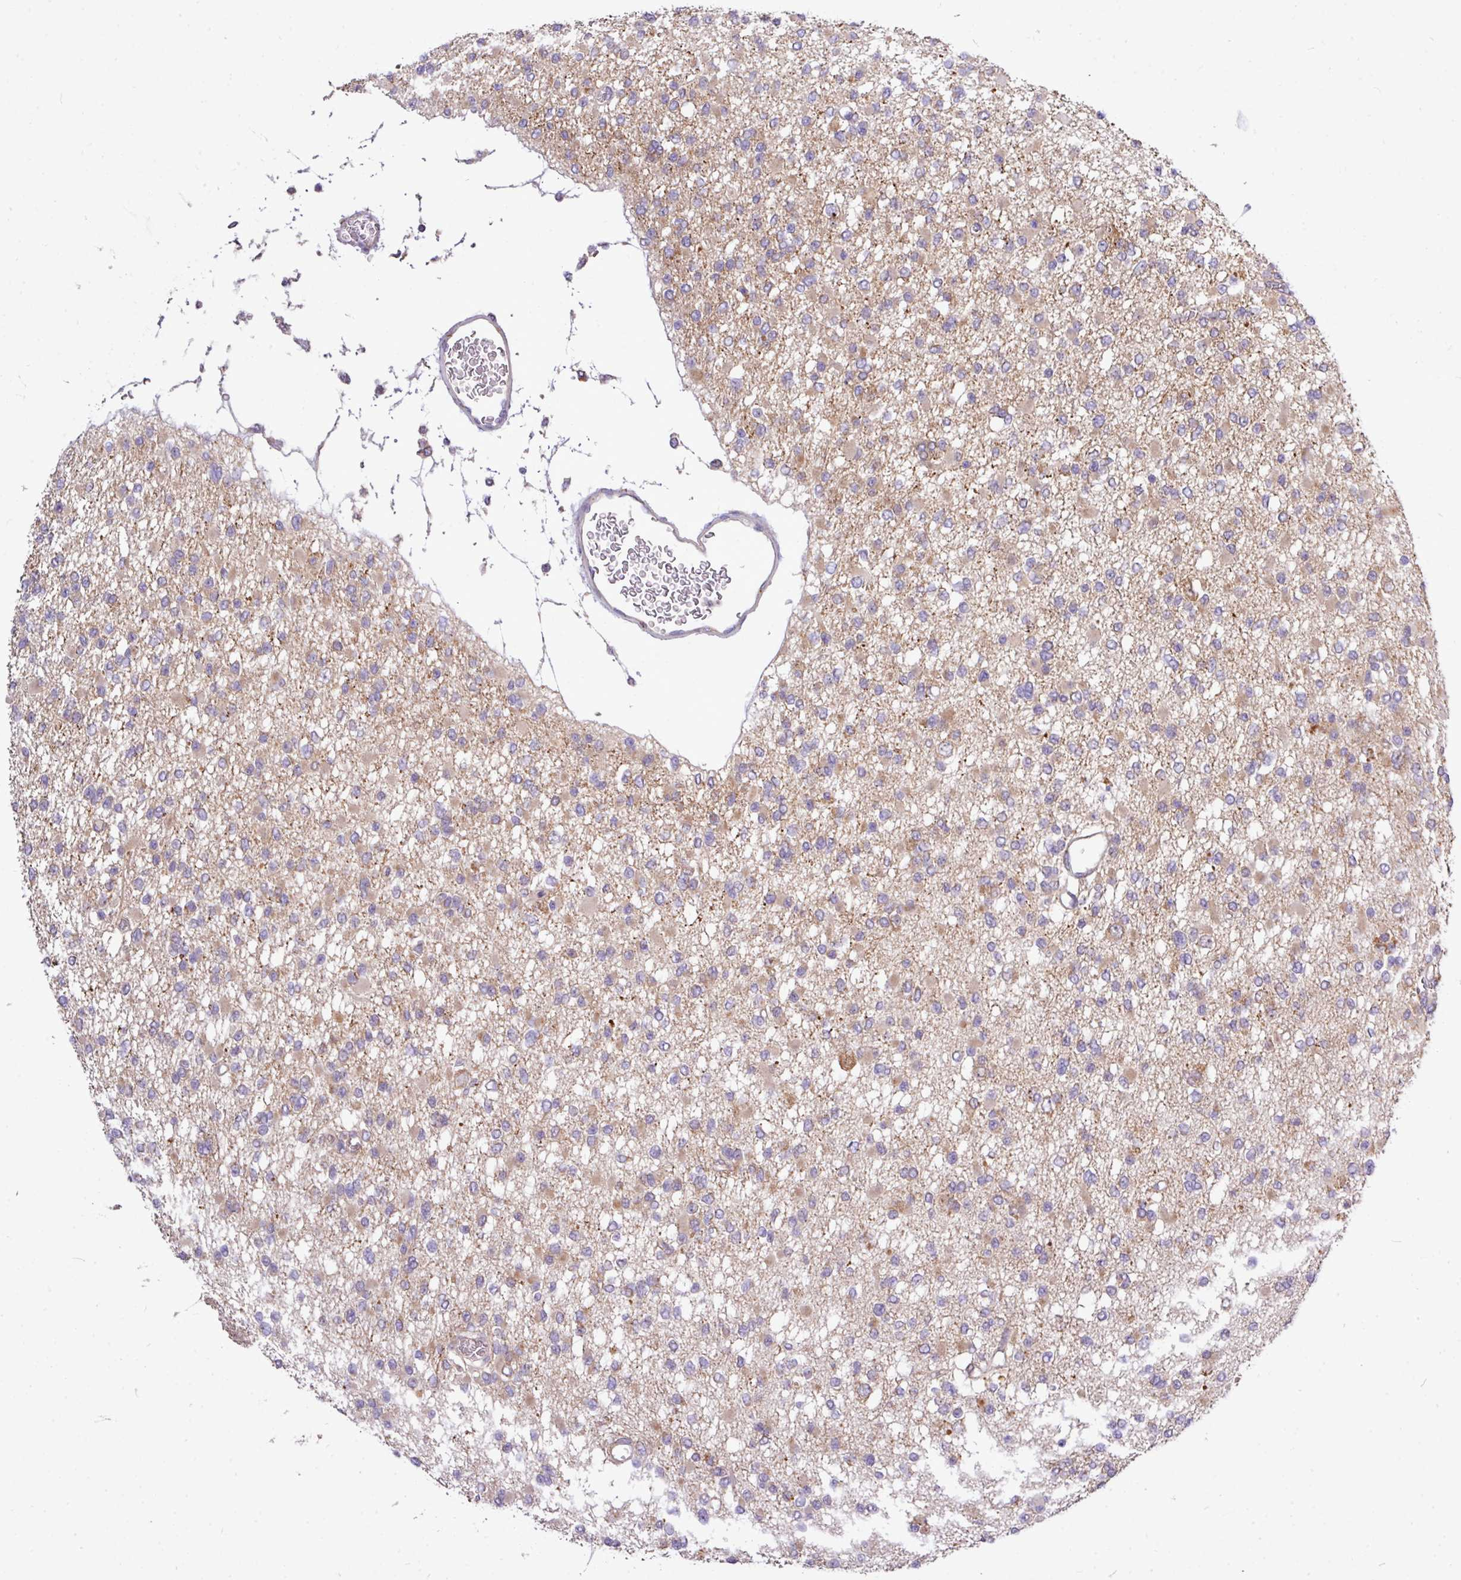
{"staining": {"intensity": "weak", "quantity": "<25%", "location": "cytoplasmic/membranous"}, "tissue": "glioma", "cell_type": "Tumor cells", "image_type": "cancer", "snomed": [{"axis": "morphology", "description": "Glioma, malignant, Low grade"}, {"axis": "topography", "description": "Brain"}], "caption": "A micrograph of malignant glioma (low-grade) stained for a protein reveals no brown staining in tumor cells.", "gene": "TM2D2", "patient": {"sex": "female", "age": 22}}